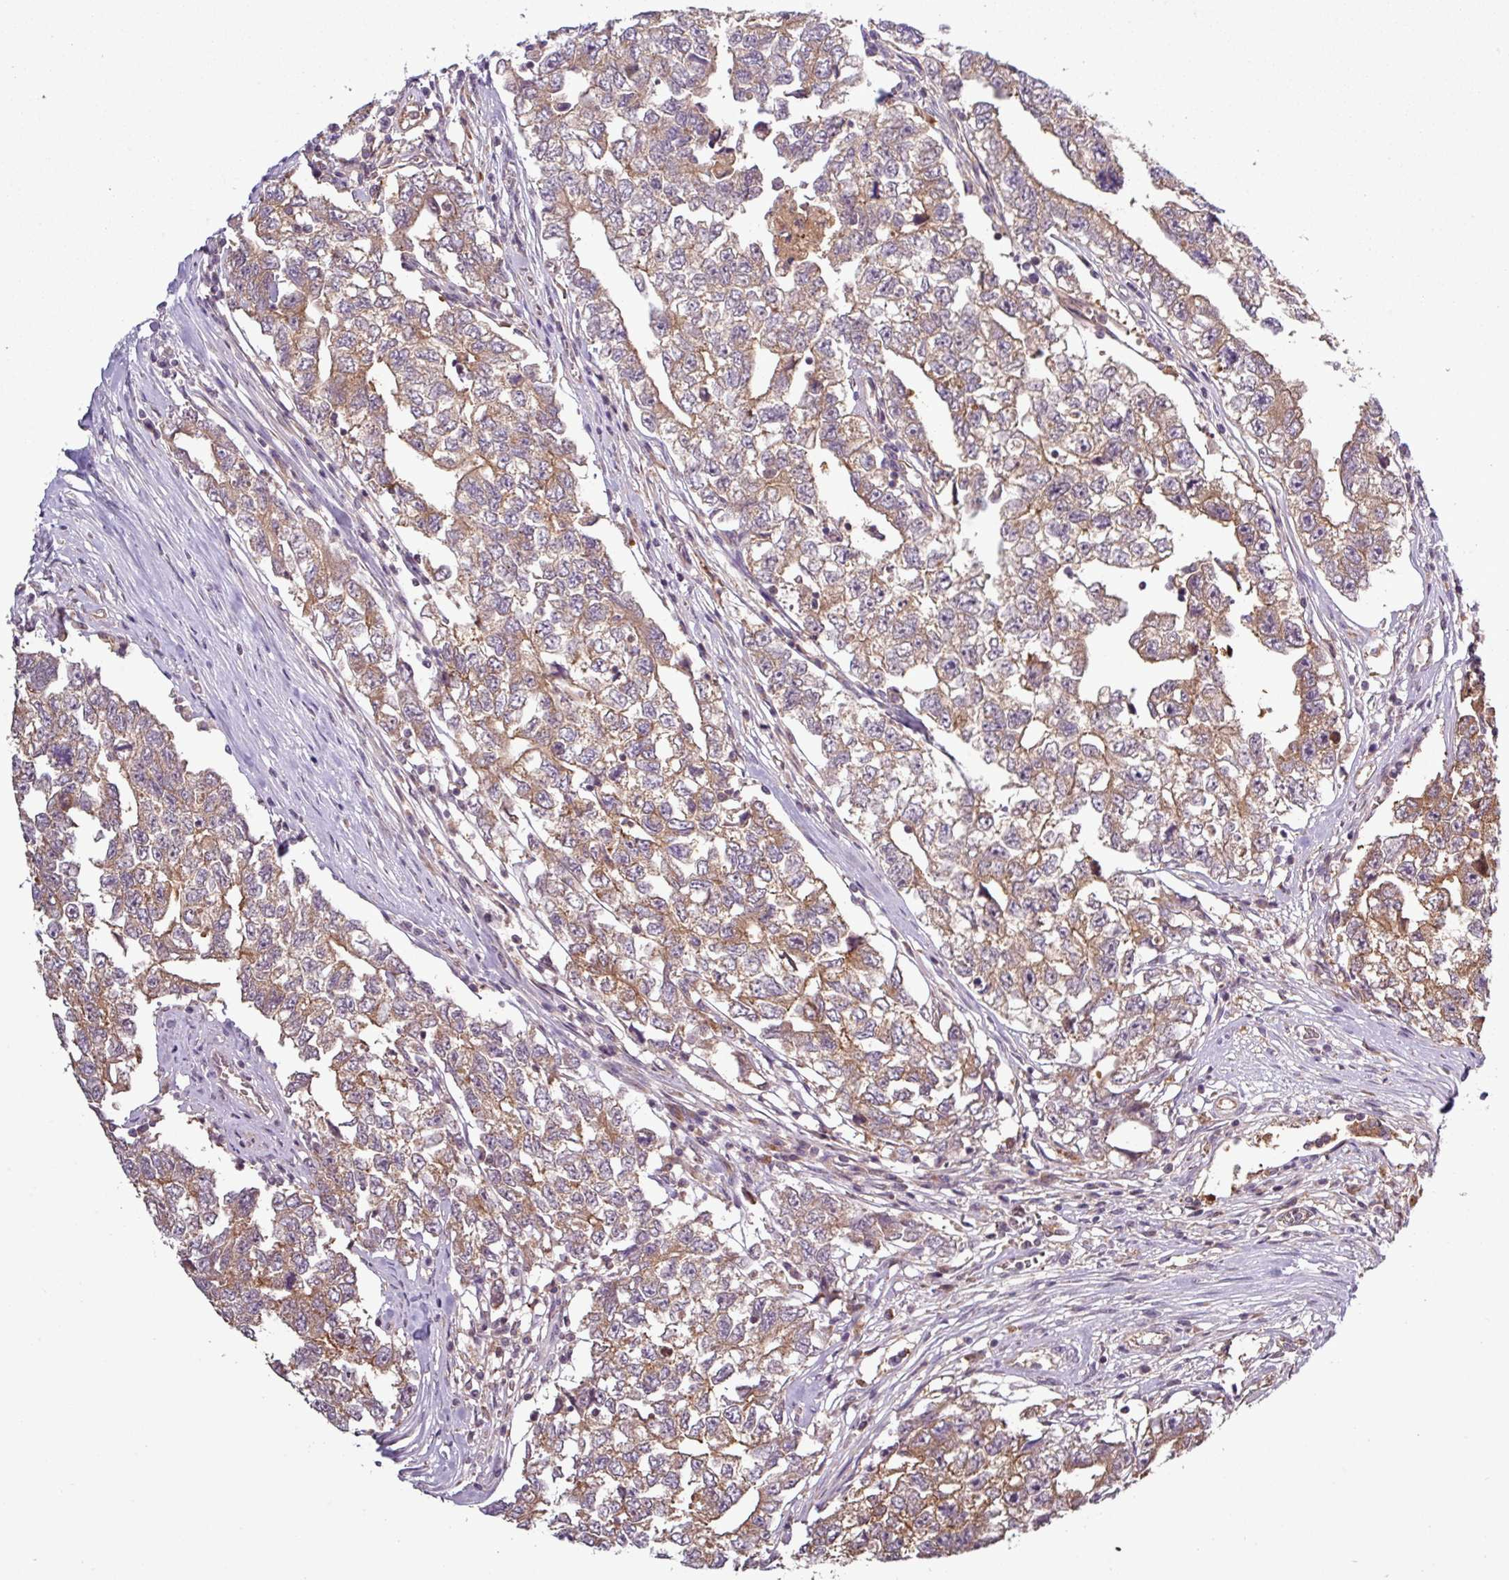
{"staining": {"intensity": "moderate", "quantity": ">75%", "location": "cytoplasmic/membranous"}, "tissue": "testis cancer", "cell_type": "Tumor cells", "image_type": "cancer", "snomed": [{"axis": "morphology", "description": "Carcinoma, Embryonal, NOS"}, {"axis": "topography", "description": "Testis"}], "caption": "Immunohistochemistry (IHC) of testis cancer (embryonal carcinoma) reveals medium levels of moderate cytoplasmic/membranous staining in approximately >75% of tumor cells. The protein is shown in brown color, while the nuclei are stained blue.", "gene": "SIRPB2", "patient": {"sex": "male", "age": 22}}